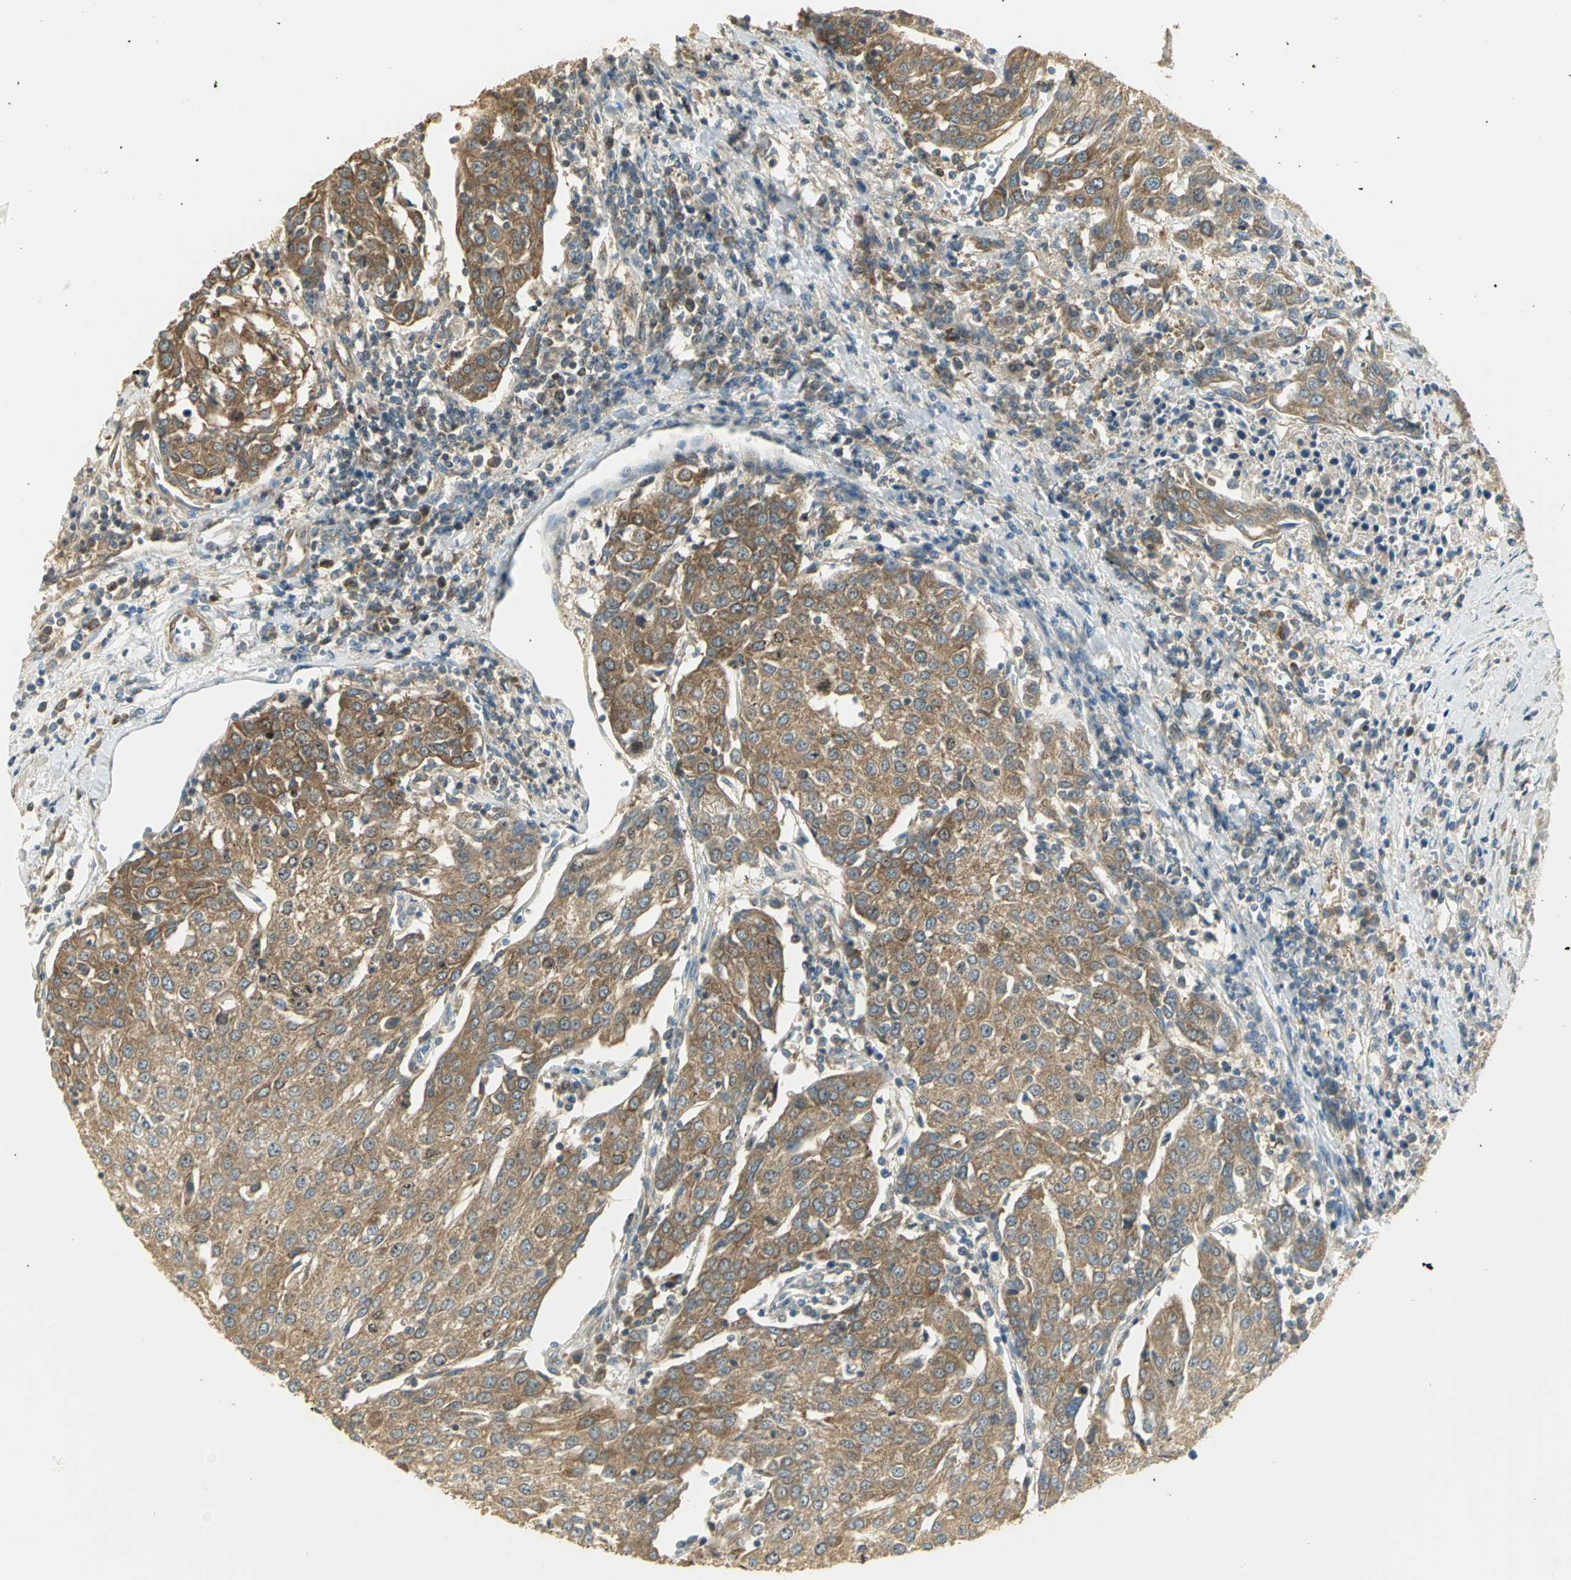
{"staining": {"intensity": "moderate", "quantity": ">75%", "location": "cytoplasmic/membranous"}, "tissue": "urothelial cancer", "cell_type": "Tumor cells", "image_type": "cancer", "snomed": [{"axis": "morphology", "description": "Urothelial carcinoma, High grade"}, {"axis": "topography", "description": "Urinary bladder"}], "caption": "About >75% of tumor cells in human urothelial carcinoma (high-grade) exhibit moderate cytoplasmic/membranous protein staining as visualized by brown immunohistochemical staining.", "gene": "RARS1", "patient": {"sex": "female", "age": 85}}